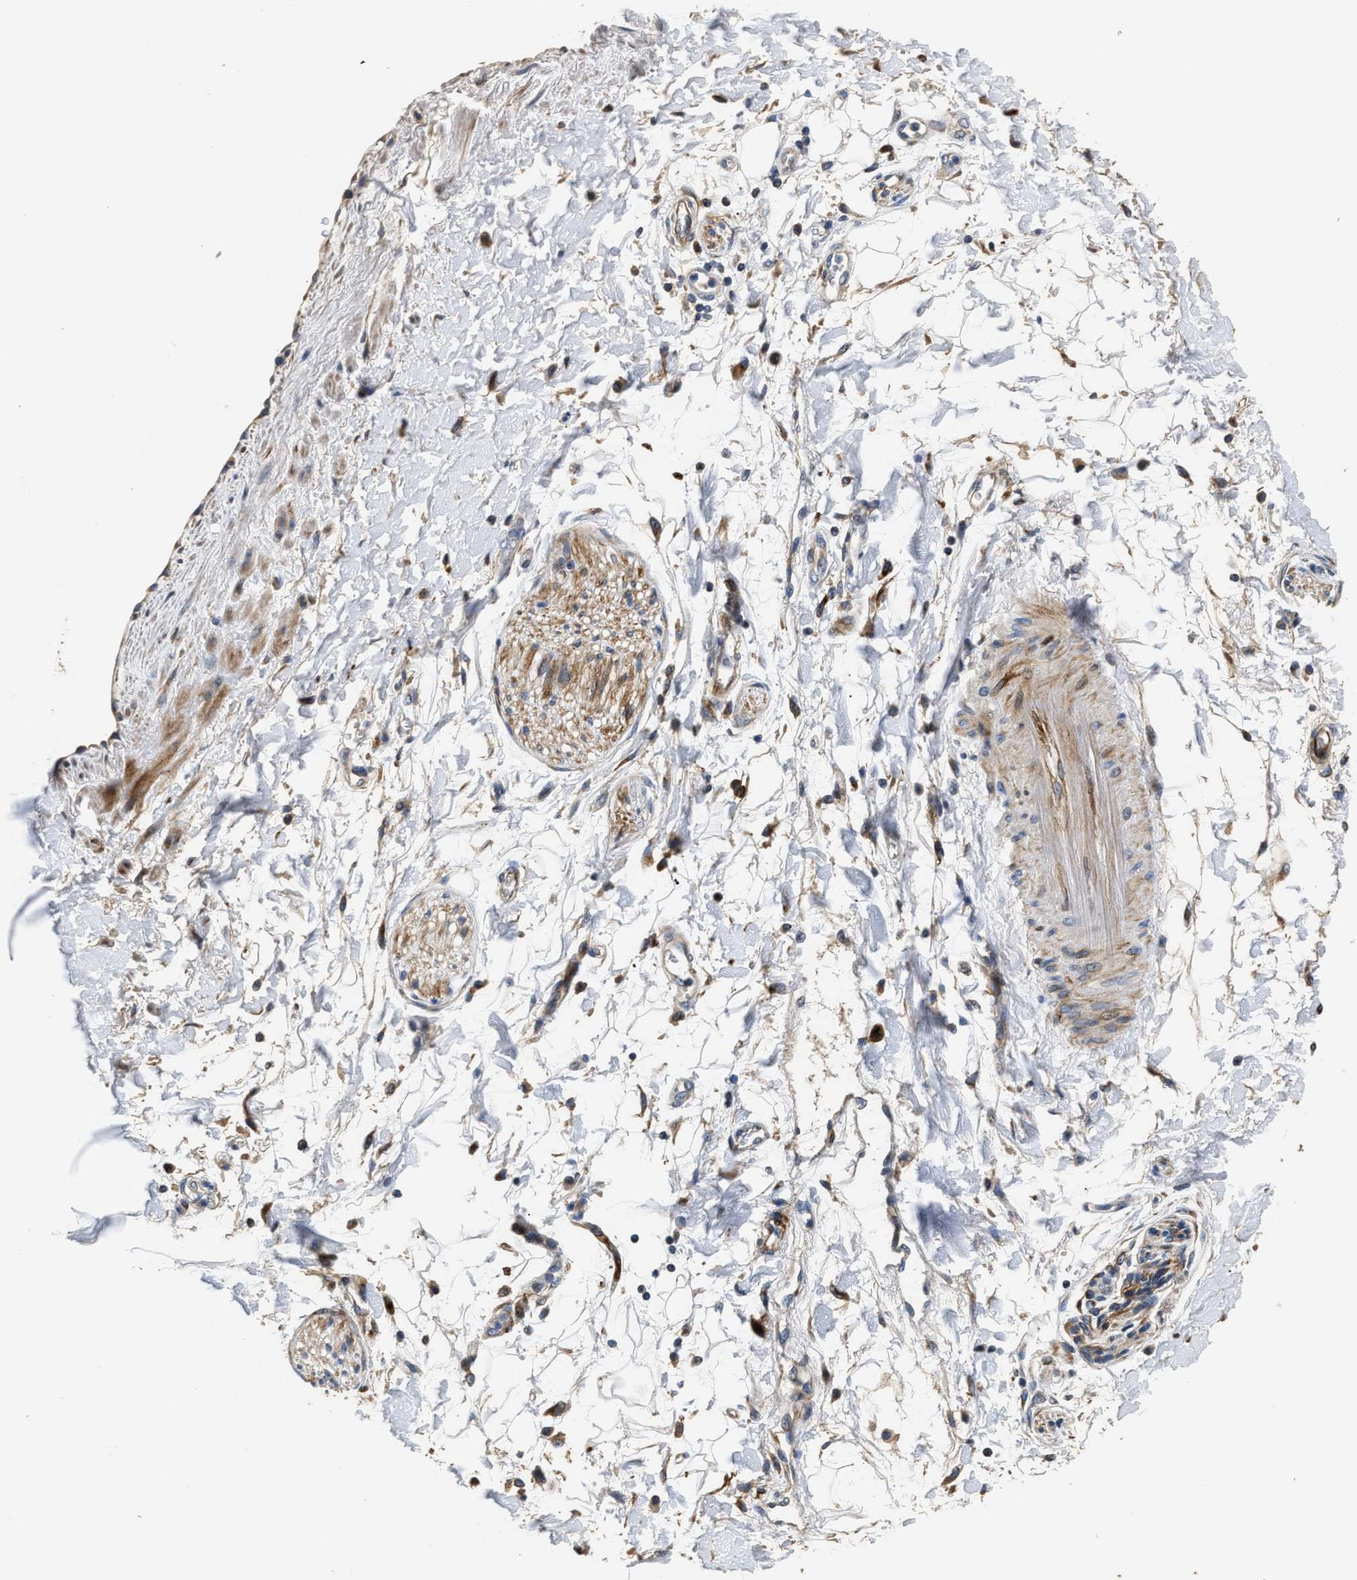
{"staining": {"intensity": "weak", "quantity": ">75%", "location": "cytoplasmic/membranous"}, "tissue": "adipose tissue", "cell_type": "Adipocytes", "image_type": "normal", "snomed": [{"axis": "morphology", "description": "Normal tissue, NOS"}, {"axis": "morphology", "description": "Adenocarcinoma, NOS"}, {"axis": "topography", "description": "Duodenum"}, {"axis": "topography", "description": "Peripheral nerve tissue"}], "caption": "IHC photomicrograph of unremarkable adipose tissue: adipose tissue stained using immunohistochemistry (IHC) shows low levels of weak protein expression localized specifically in the cytoplasmic/membranous of adipocytes, appearing as a cytoplasmic/membranous brown color.", "gene": "IL17RC", "patient": {"sex": "female", "age": 60}}